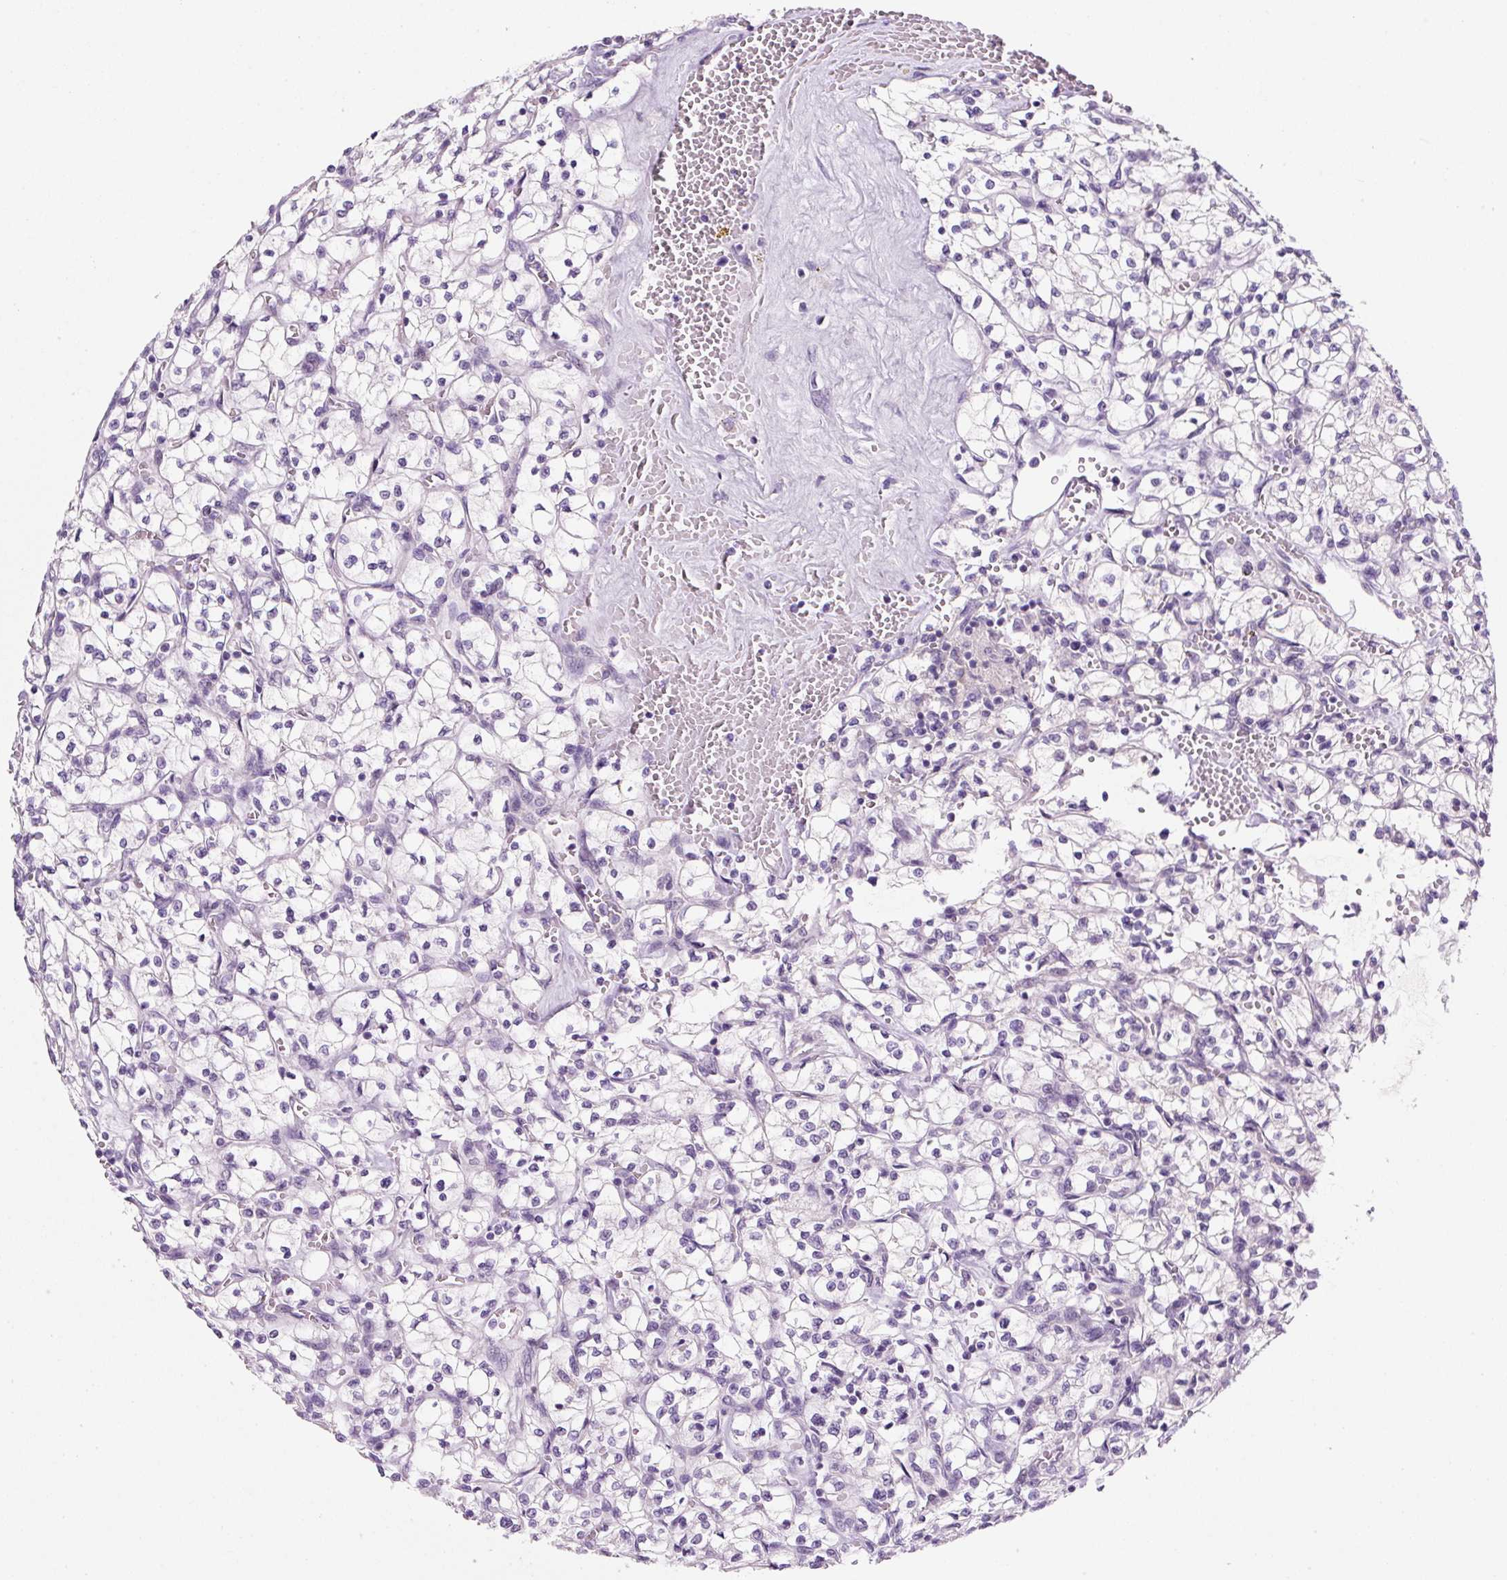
{"staining": {"intensity": "negative", "quantity": "none", "location": "none"}, "tissue": "renal cancer", "cell_type": "Tumor cells", "image_type": "cancer", "snomed": [{"axis": "morphology", "description": "Adenocarcinoma, NOS"}, {"axis": "topography", "description": "Kidney"}], "caption": "Tumor cells are negative for brown protein staining in adenocarcinoma (renal). Brightfield microscopy of IHC stained with DAB (3,3'-diaminobenzidine) (brown) and hematoxylin (blue), captured at high magnification.", "gene": "SYP", "patient": {"sex": "female", "age": 64}}